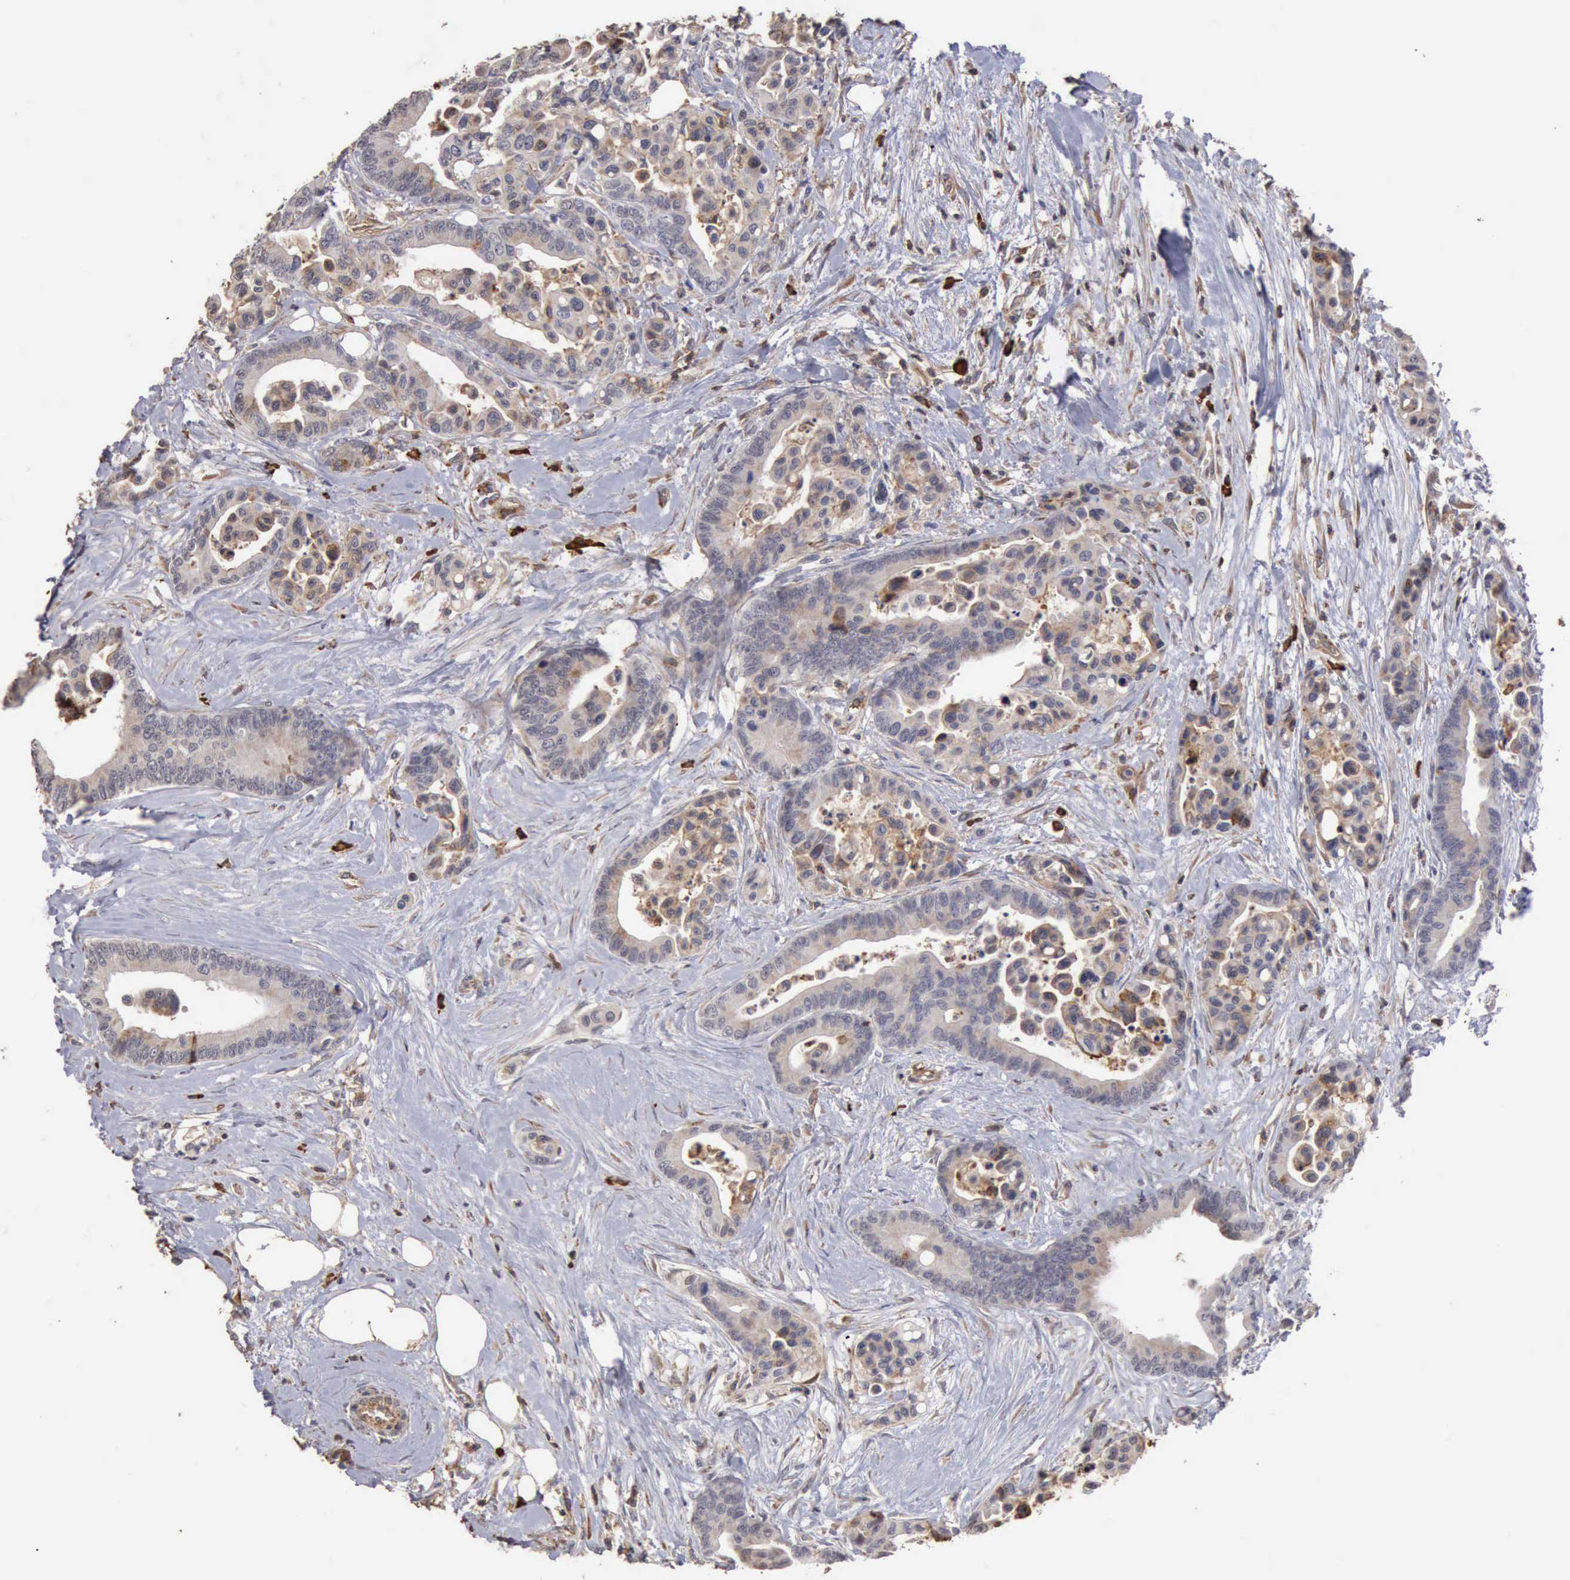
{"staining": {"intensity": "weak", "quantity": "25%-75%", "location": "cytoplasmic/membranous"}, "tissue": "colorectal cancer", "cell_type": "Tumor cells", "image_type": "cancer", "snomed": [{"axis": "morphology", "description": "Adenocarcinoma, NOS"}, {"axis": "topography", "description": "Colon"}], "caption": "Colorectal adenocarcinoma tissue exhibits weak cytoplasmic/membranous expression in approximately 25%-75% of tumor cells (IHC, brightfield microscopy, high magnification).", "gene": "GPR101", "patient": {"sex": "male", "age": 82}}